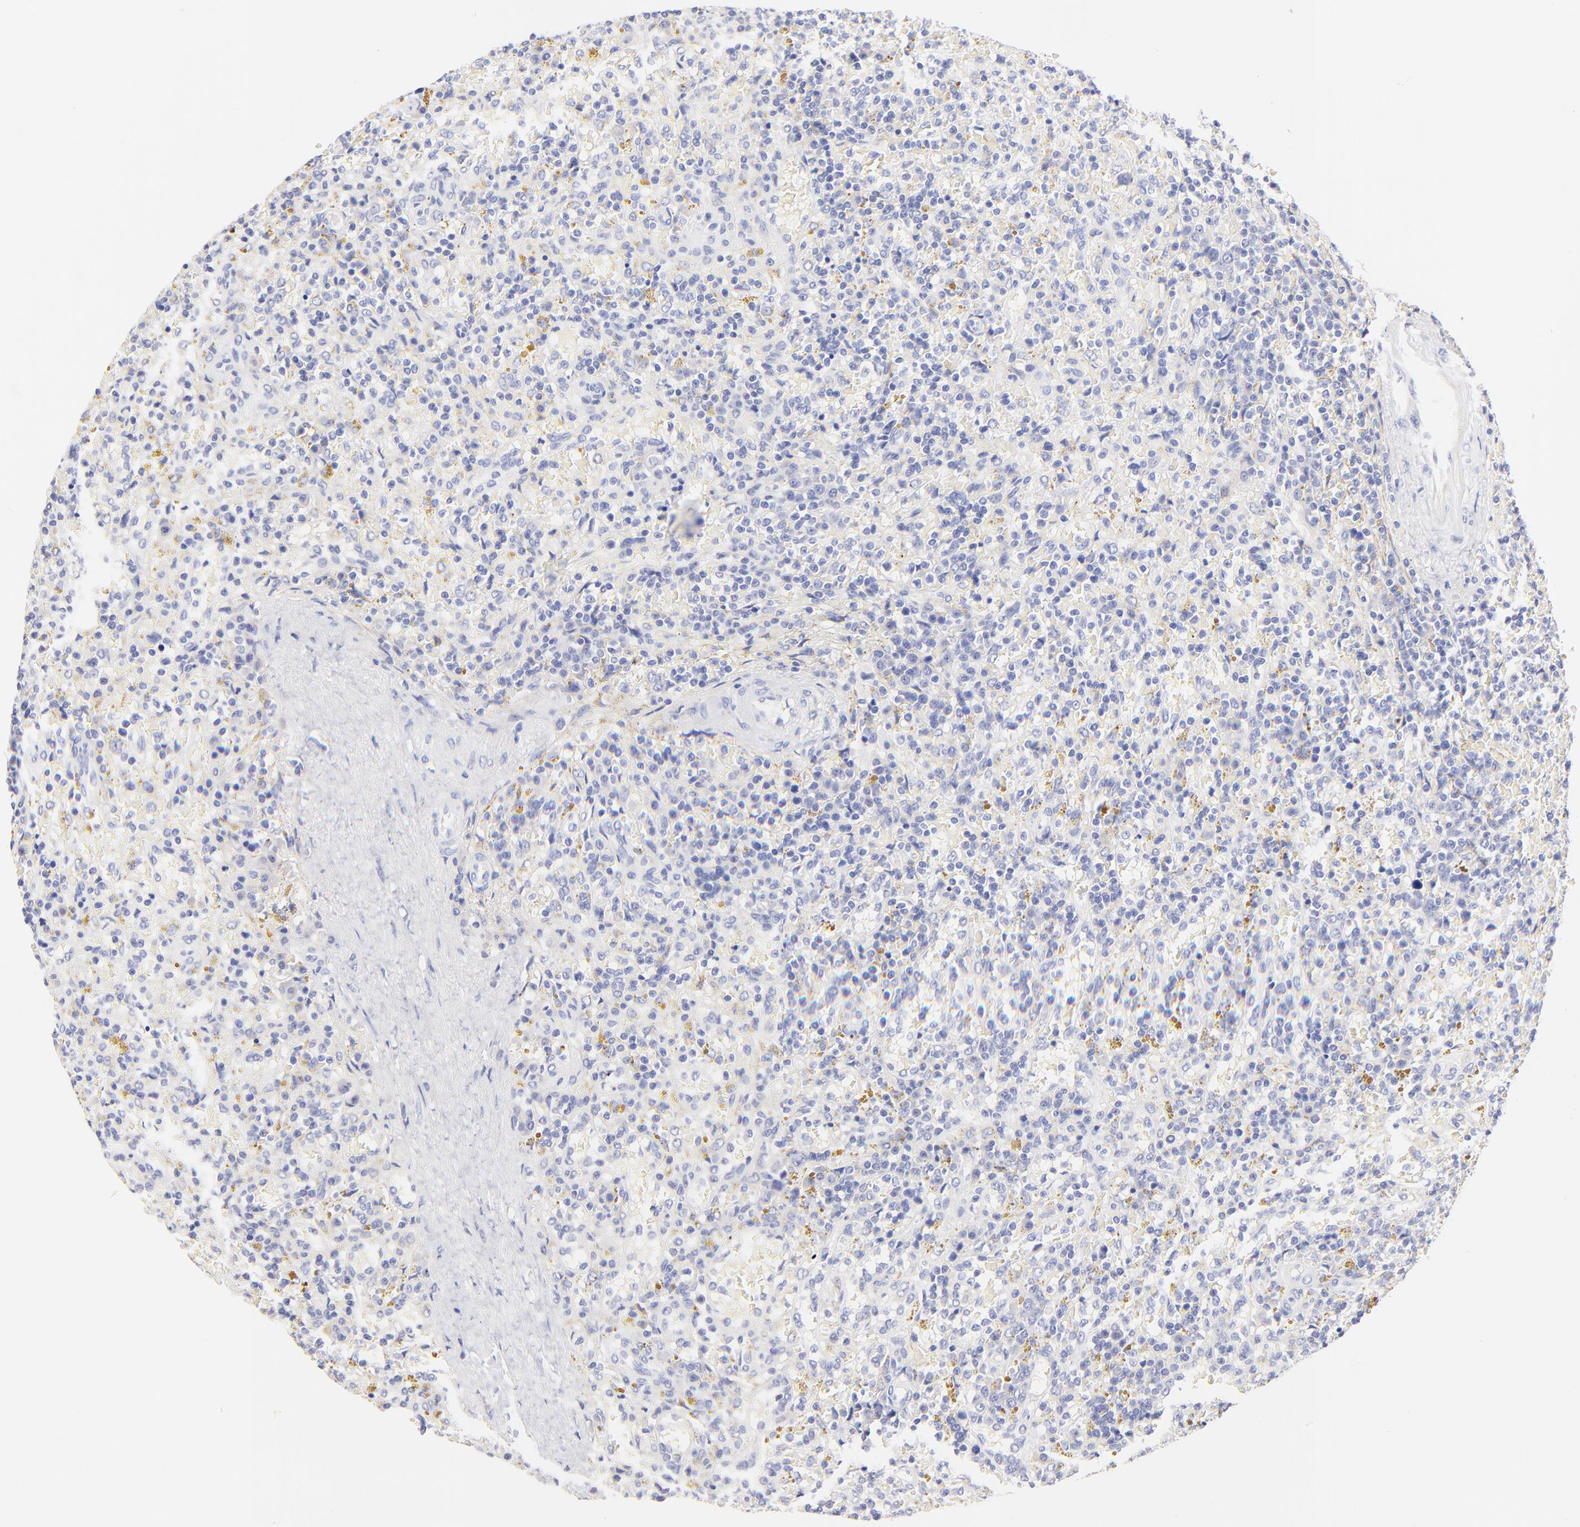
{"staining": {"intensity": "negative", "quantity": "none", "location": "none"}, "tissue": "lymphoma", "cell_type": "Tumor cells", "image_type": "cancer", "snomed": [{"axis": "morphology", "description": "Malignant lymphoma, non-Hodgkin's type, Low grade"}, {"axis": "topography", "description": "Spleen"}], "caption": "This is an IHC photomicrograph of low-grade malignant lymphoma, non-Hodgkin's type. There is no expression in tumor cells.", "gene": "RAB3A", "patient": {"sex": "female", "age": 65}}